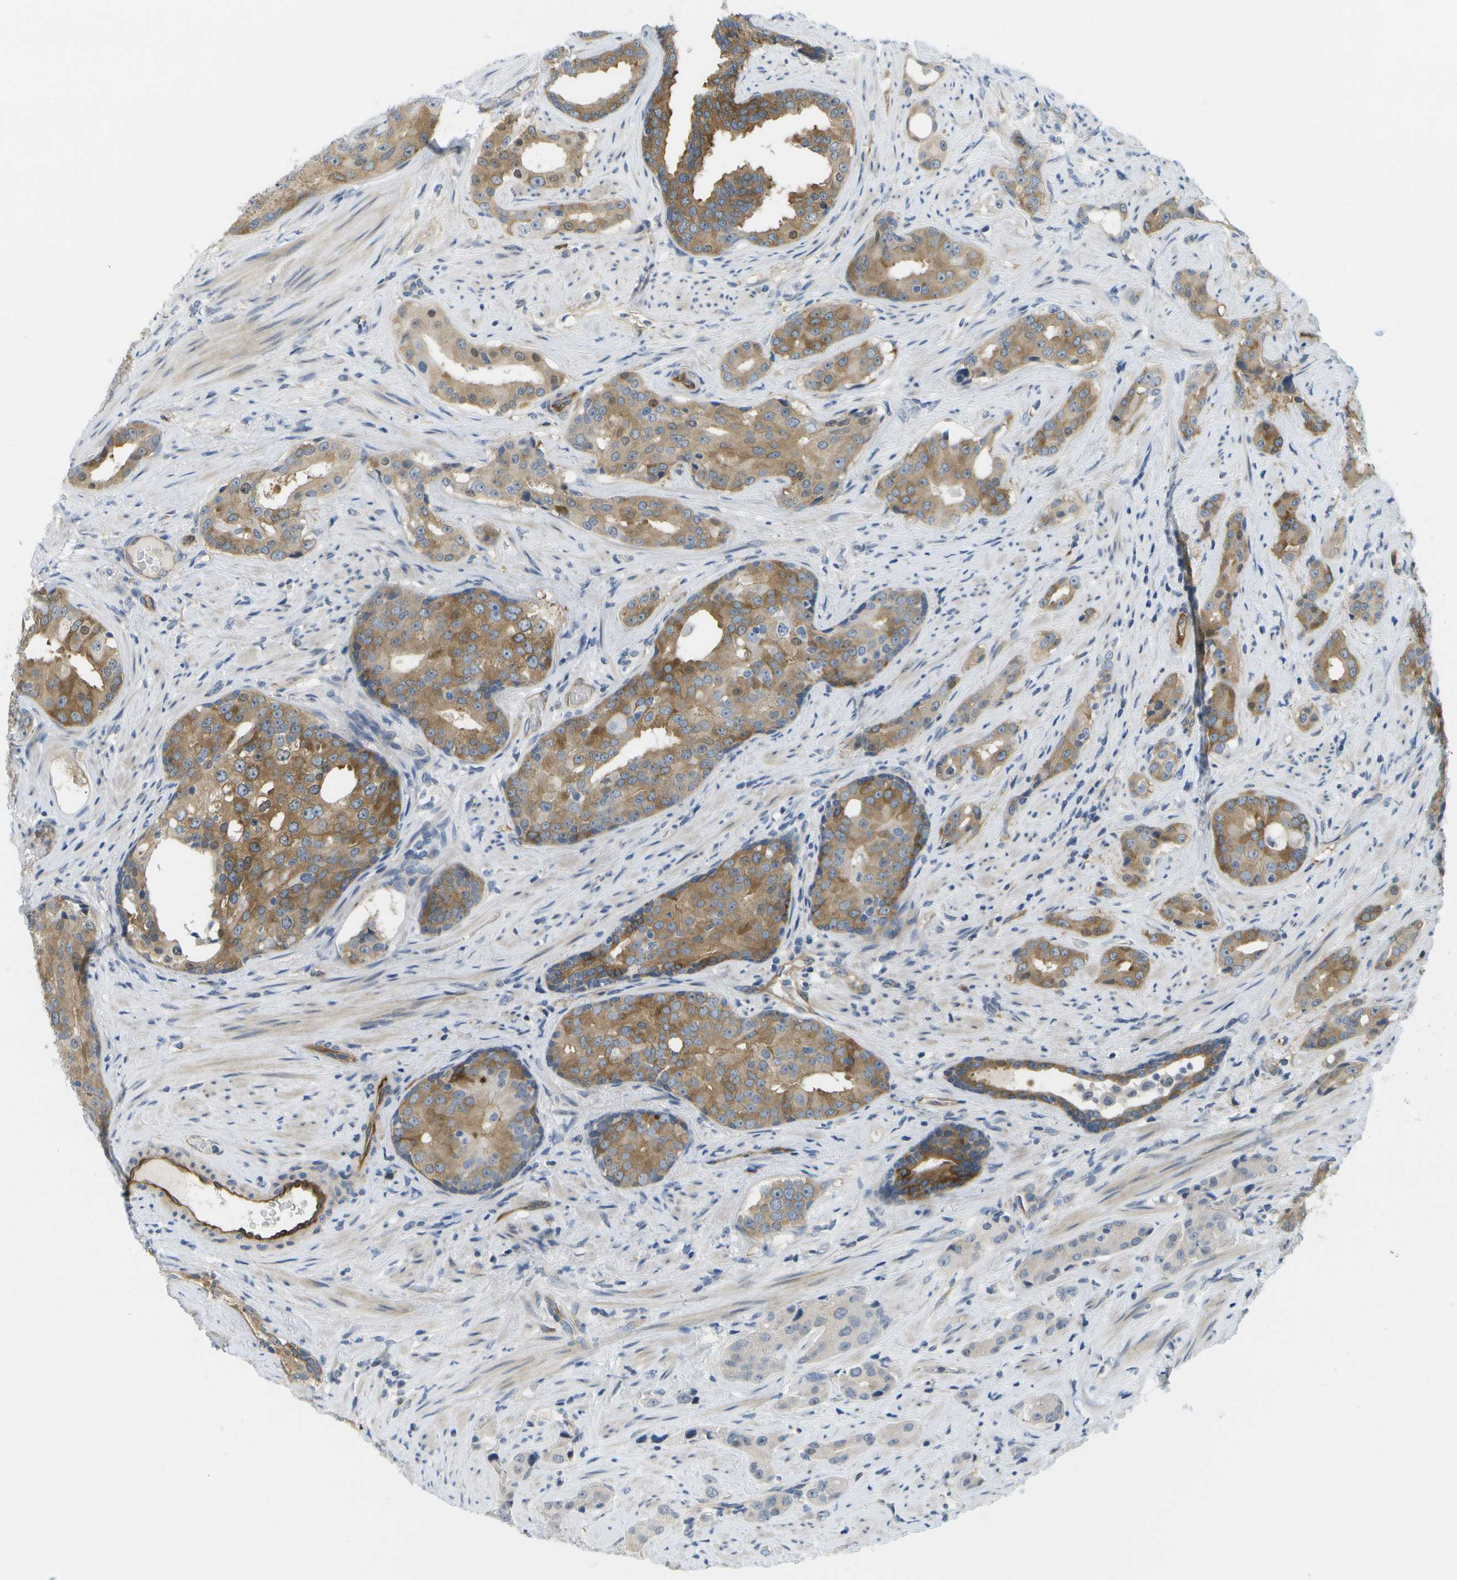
{"staining": {"intensity": "moderate", "quantity": "25%-75%", "location": "cytoplasmic/membranous"}, "tissue": "prostate cancer", "cell_type": "Tumor cells", "image_type": "cancer", "snomed": [{"axis": "morphology", "description": "Adenocarcinoma, High grade"}, {"axis": "topography", "description": "Prostate"}], "caption": "Protein expression analysis of adenocarcinoma (high-grade) (prostate) demonstrates moderate cytoplasmic/membranous staining in approximately 25%-75% of tumor cells.", "gene": "MARCHF8", "patient": {"sex": "male", "age": 71}}